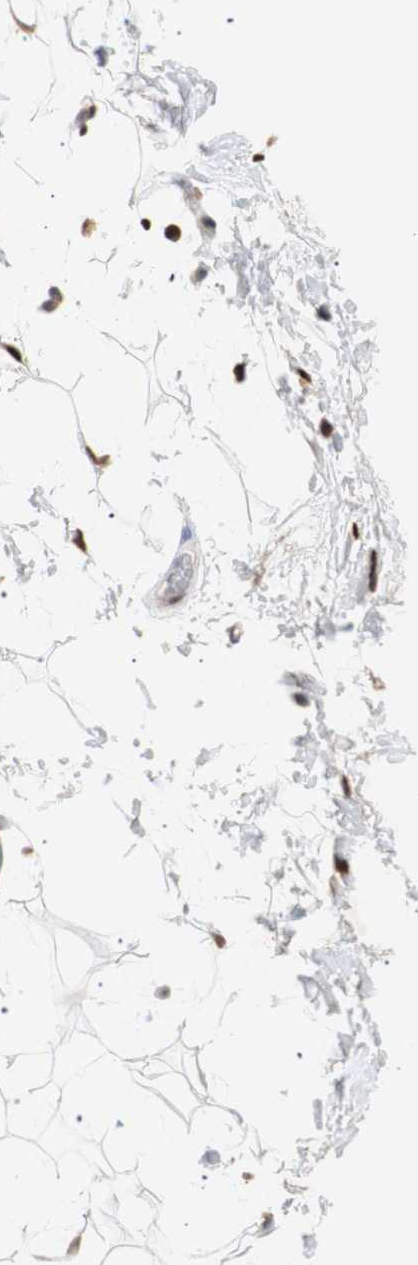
{"staining": {"intensity": "moderate", "quantity": "25%-75%", "location": "cytoplasmic/membranous,nuclear"}, "tissue": "adipose tissue", "cell_type": "Adipocytes", "image_type": "normal", "snomed": [{"axis": "morphology", "description": "Normal tissue, NOS"}, {"axis": "topography", "description": "Soft tissue"}], "caption": "IHC staining of unremarkable adipose tissue, which exhibits medium levels of moderate cytoplasmic/membranous,nuclear staining in about 25%-75% of adipocytes indicating moderate cytoplasmic/membranous,nuclear protein expression. The staining was performed using DAB (brown) for protein detection and nuclei were counterstained in hematoxylin (blue).", "gene": "FOSB", "patient": {"sex": "male", "age": 72}}